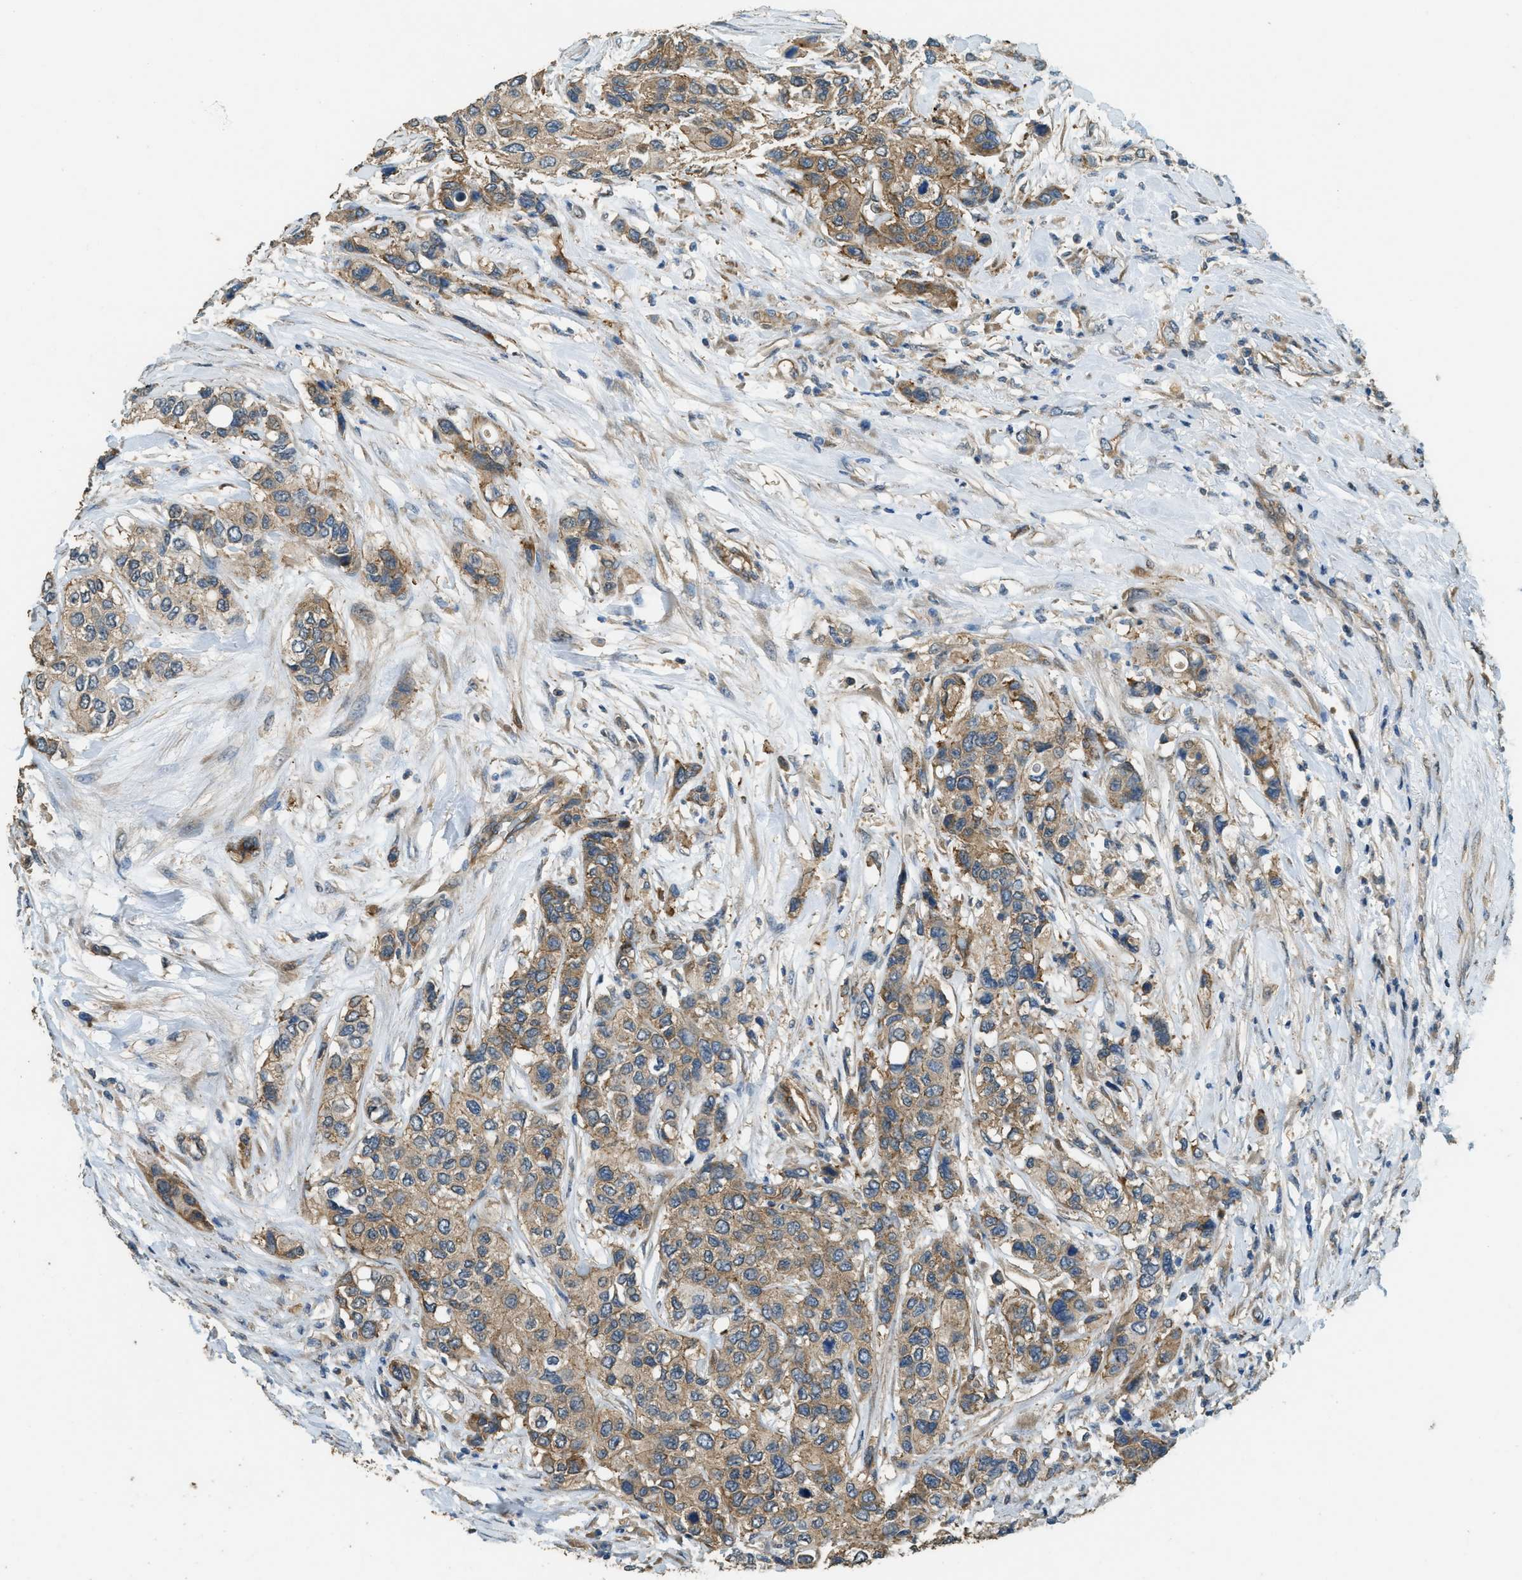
{"staining": {"intensity": "moderate", "quantity": ">75%", "location": "cytoplasmic/membranous"}, "tissue": "urothelial cancer", "cell_type": "Tumor cells", "image_type": "cancer", "snomed": [{"axis": "morphology", "description": "Urothelial carcinoma, High grade"}, {"axis": "topography", "description": "Urinary bladder"}], "caption": "Protein expression analysis of high-grade urothelial carcinoma demonstrates moderate cytoplasmic/membranous expression in approximately >75% of tumor cells.", "gene": "MARS1", "patient": {"sex": "female", "age": 56}}